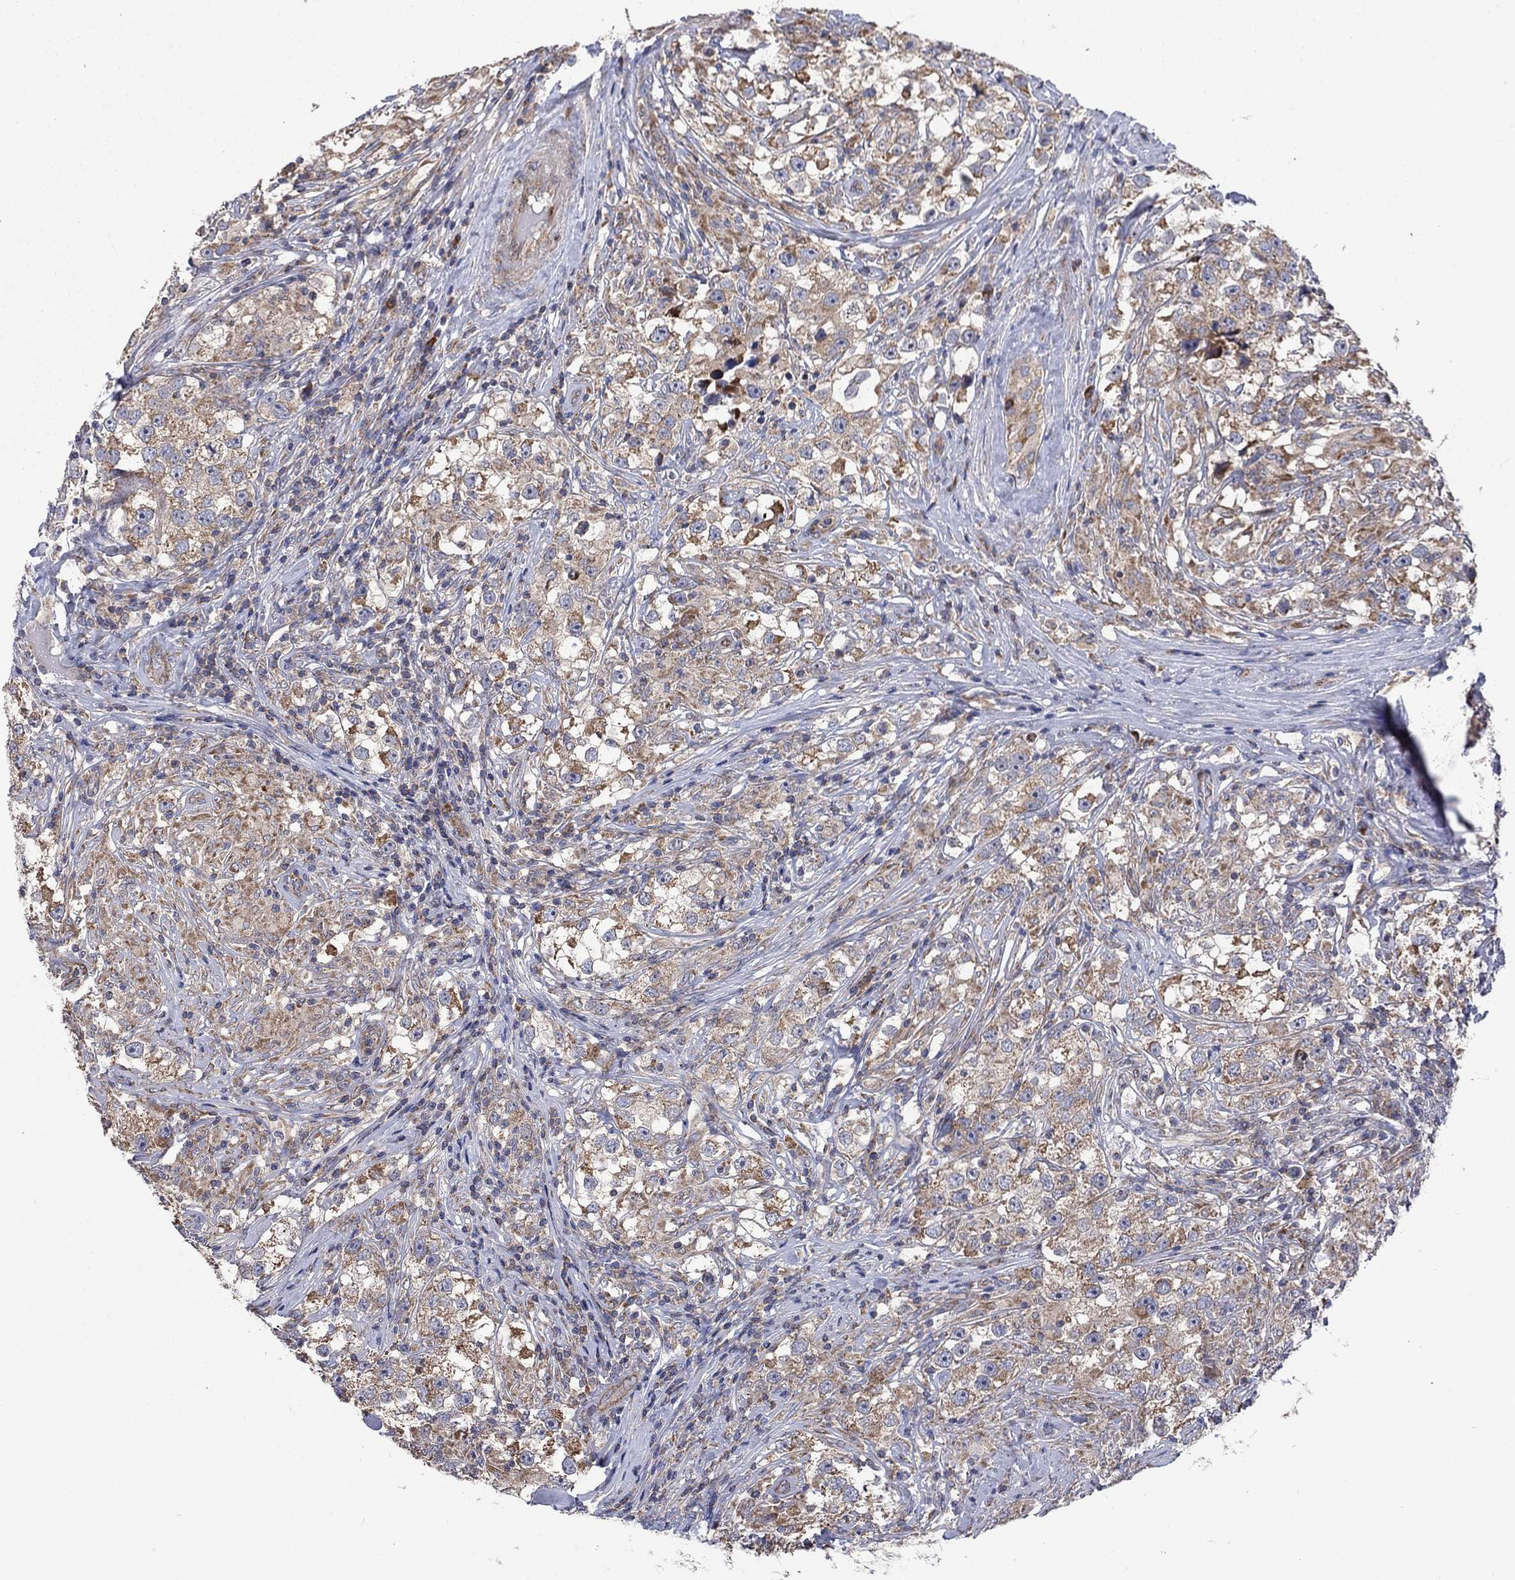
{"staining": {"intensity": "moderate", "quantity": "25%-75%", "location": "cytoplasmic/membranous"}, "tissue": "testis cancer", "cell_type": "Tumor cells", "image_type": "cancer", "snomed": [{"axis": "morphology", "description": "Seminoma, NOS"}, {"axis": "topography", "description": "Testis"}], "caption": "An immunohistochemistry (IHC) histopathology image of neoplastic tissue is shown. Protein staining in brown labels moderate cytoplasmic/membranous positivity in testis cancer within tumor cells.", "gene": "RPLP0", "patient": {"sex": "male", "age": 46}}